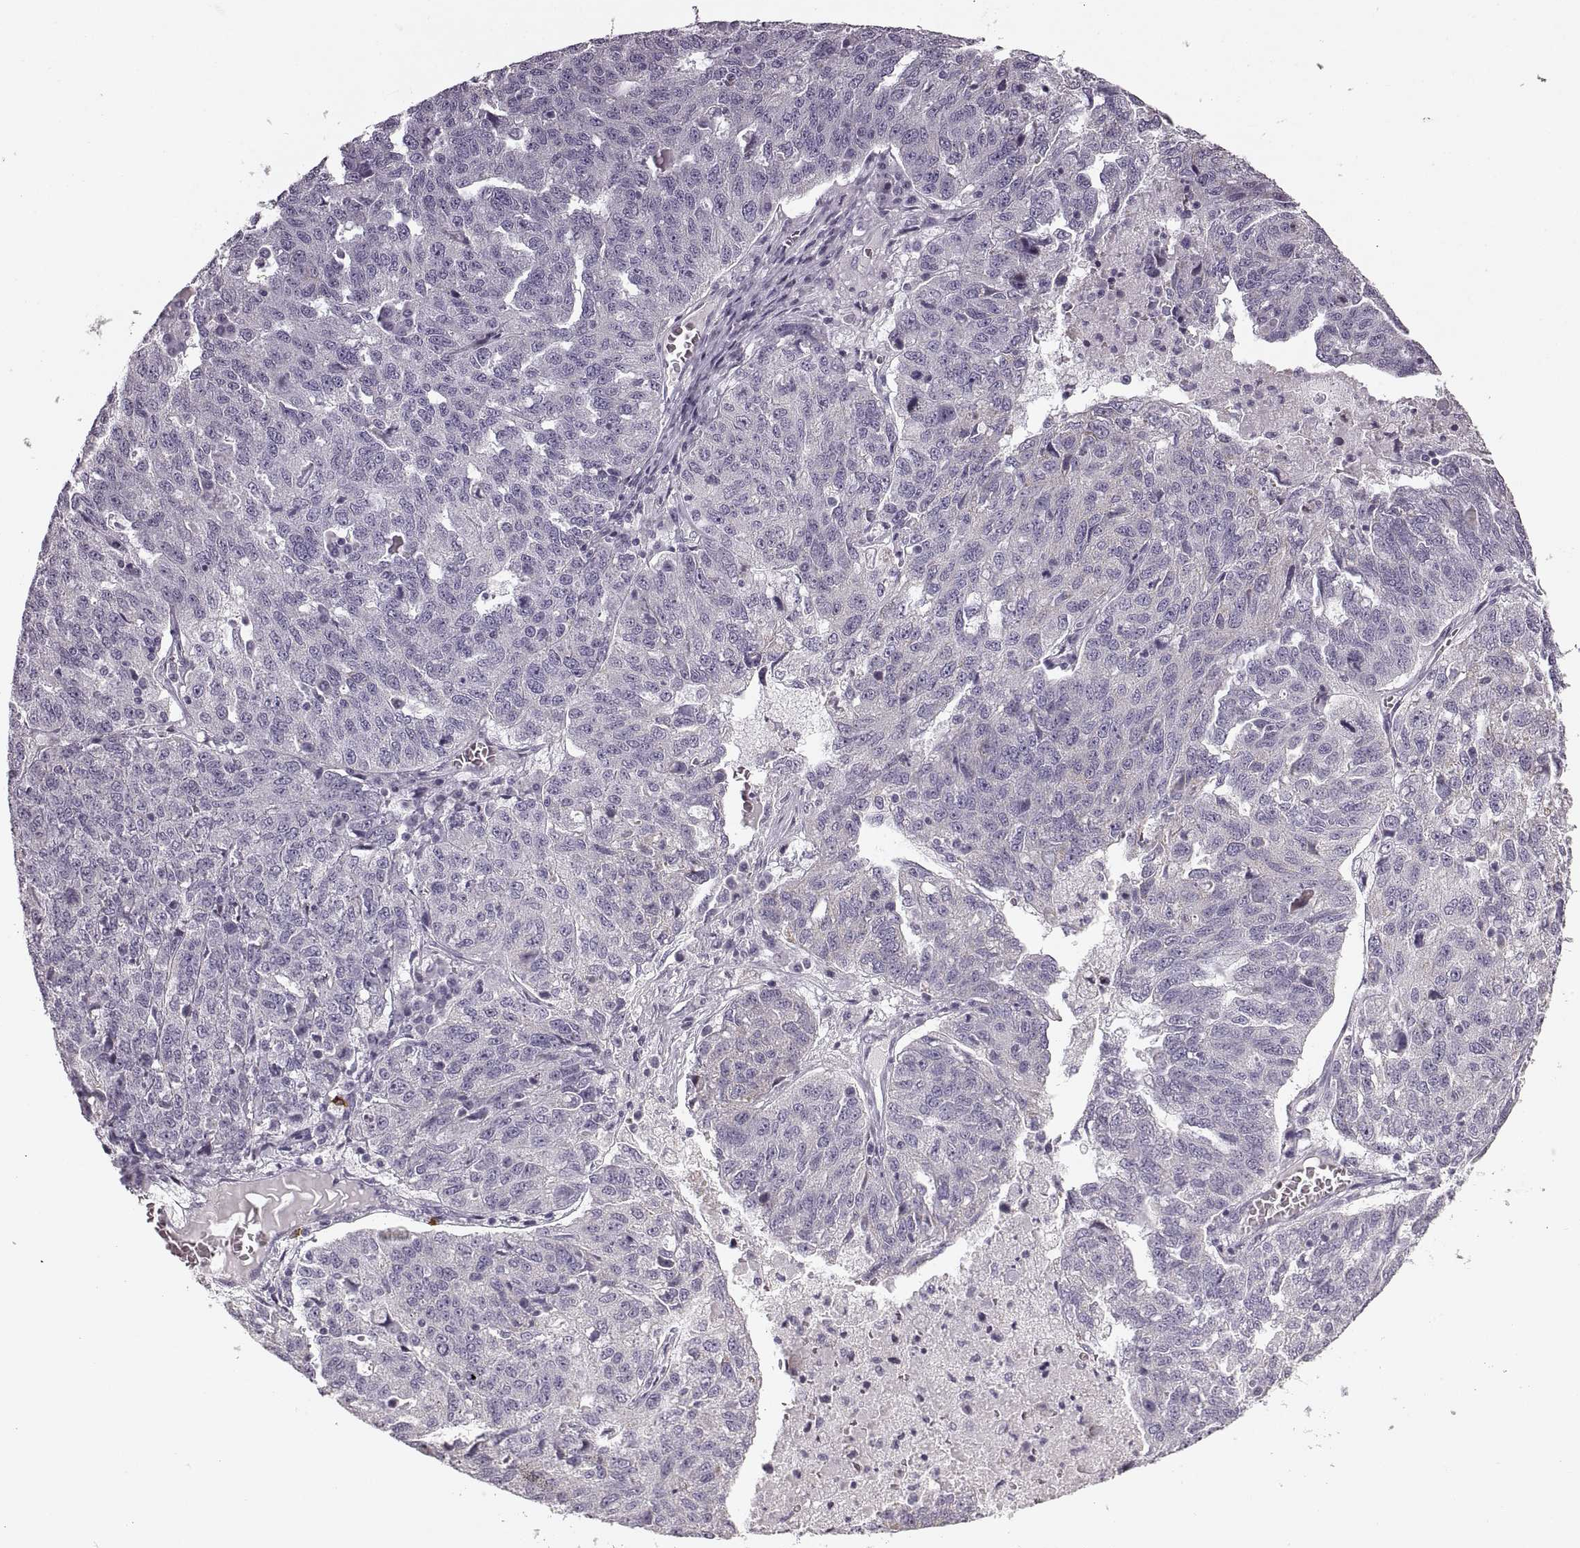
{"staining": {"intensity": "negative", "quantity": "none", "location": "none"}, "tissue": "ovarian cancer", "cell_type": "Tumor cells", "image_type": "cancer", "snomed": [{"axis": "morphology", "description": "Cystadenocarcinoma, serous, NOS"}, {"axis": "topography", "description": "Ovary"}], "caption": "The image demonstrates no significant positivity in tumor cells of serous cystadenocarcinoma (ovarian).", "gene": "CNTN1", "patient": {"sex": "female", "age": 71}}